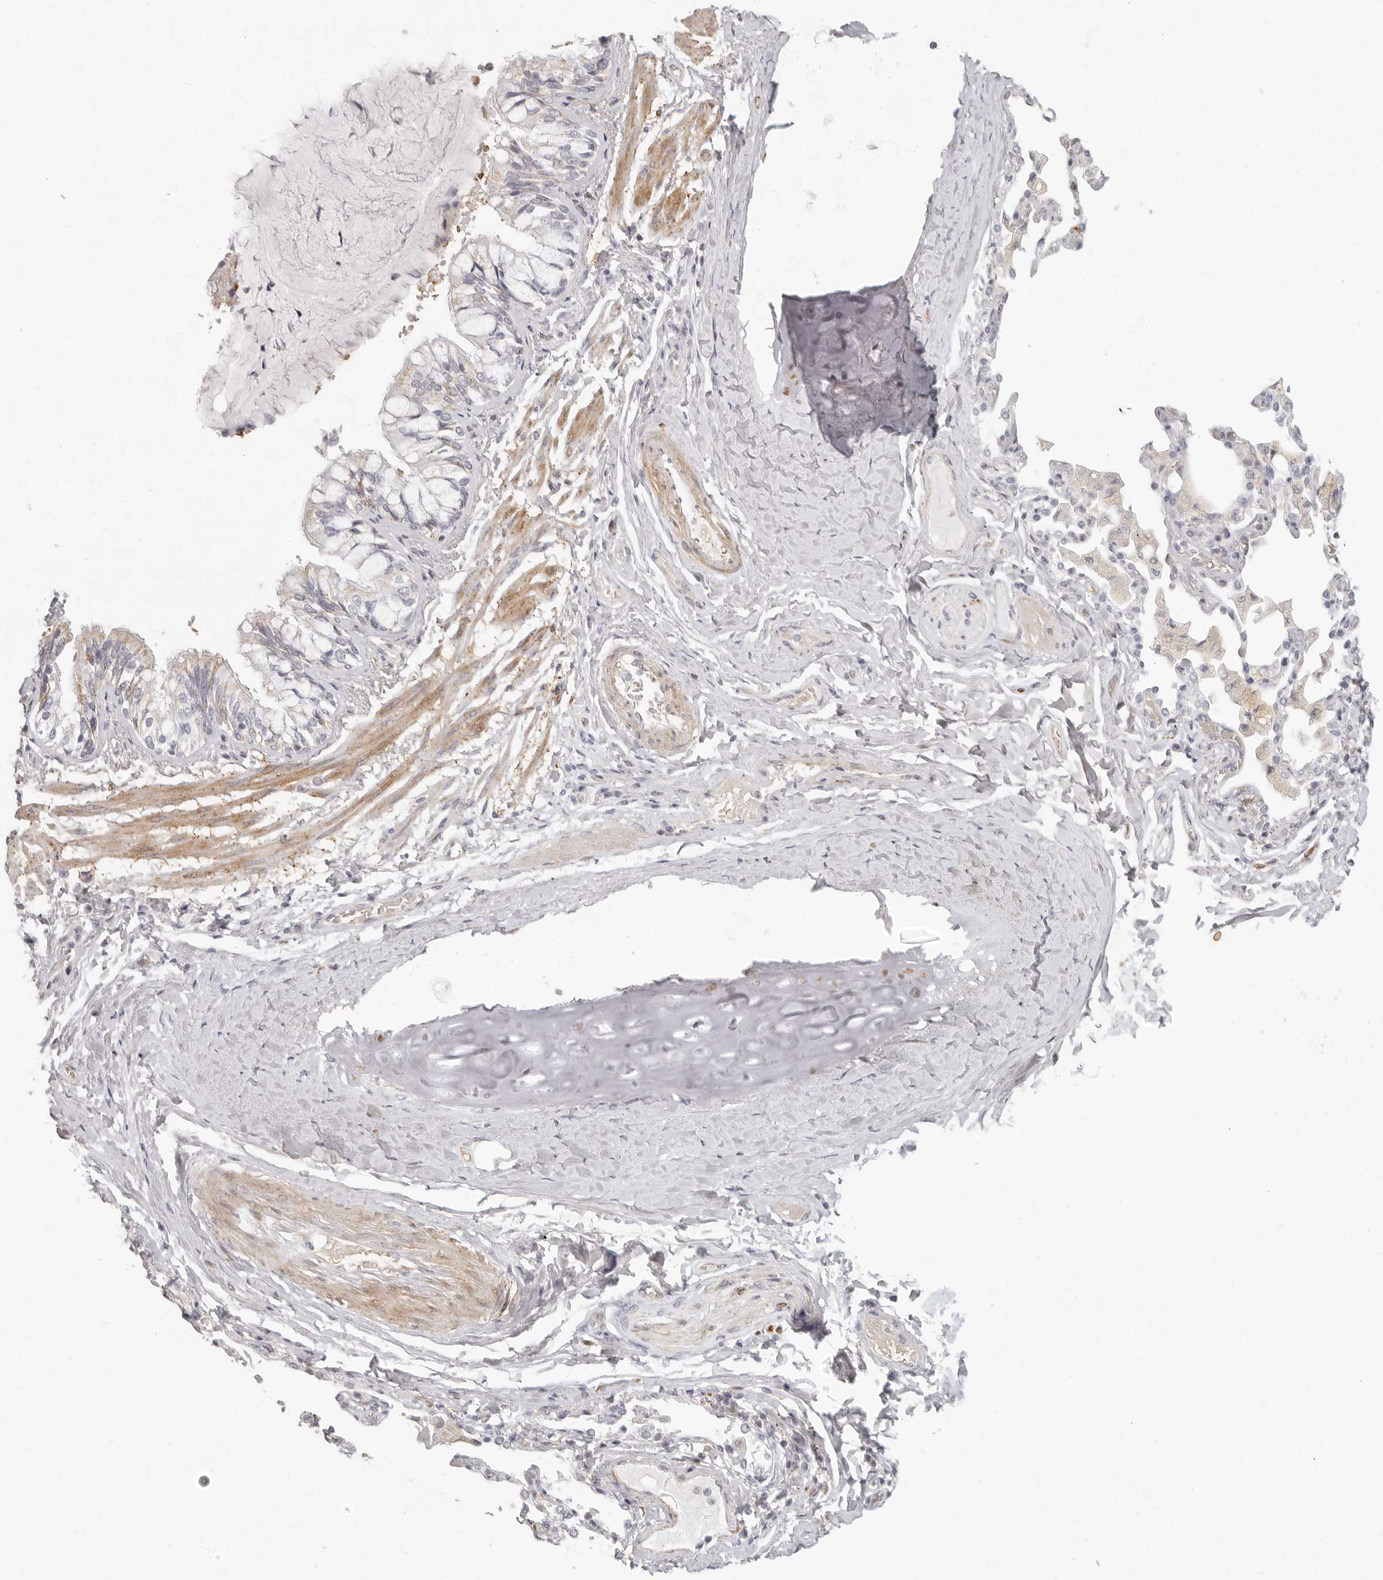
{"staining": {"intensity": "negative", "quantity": "none", "location": "none"}, "tissue": "bronchus", "cell_type": "Respiratory epithelial cells", "image_type": "normal", "snomed": [{"axis": "morphology", "description": "Normal tissue, NOS"}, {"axis": "morphology", "description": "Inflammation, NOS"}, {"axis": "topography", "description": "Bronchus"}, {"axis": "topography", "description": "Lung"}], "caption": "Immunohistochemistry (IHC) photomicrograph of normal human bronchus stained for a protein (brown), which displays no expression in respiratory epithelial cells. (Brightfield microscopy of DAB (3,3'-diaminobenzidine) immunohistochemistry (IHC) at high magnification).", "gene": "NIBAN1", "patient": {"sex": "female", "age": 46}}